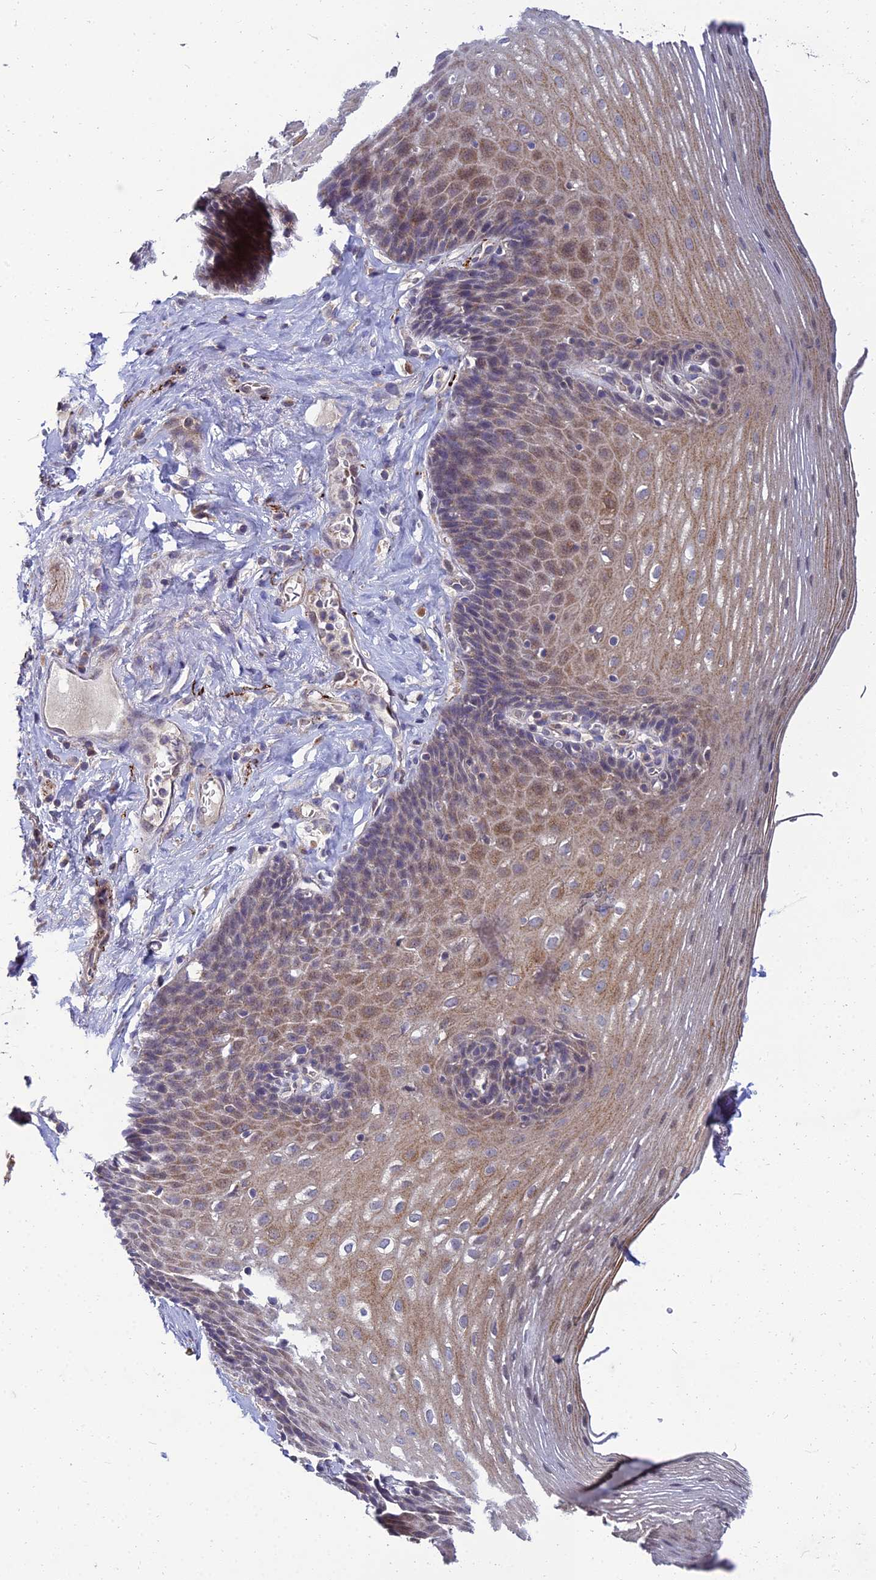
{"staining": {"intensity": "moderate", "quantity": "25%-75%", "location": "cytoplasmic/membranous"}, "tissue": "esophagus", "cell_type": "Squamous epithelial cells", "image_type": "normal", "snomed": [{"axis": "morphology", "description": "Normal tissue, NOS"}, {"axis": "topography", "description": "Esophagus"}], "caption": "A medium amount of moderate cytoplasmic/membranous positivity is appreciated in approximately 25%-75% of squamous epithelial cells in normal esophagus.", "gene": "NPY", "patient": {"sex": "female", "age": 66}}